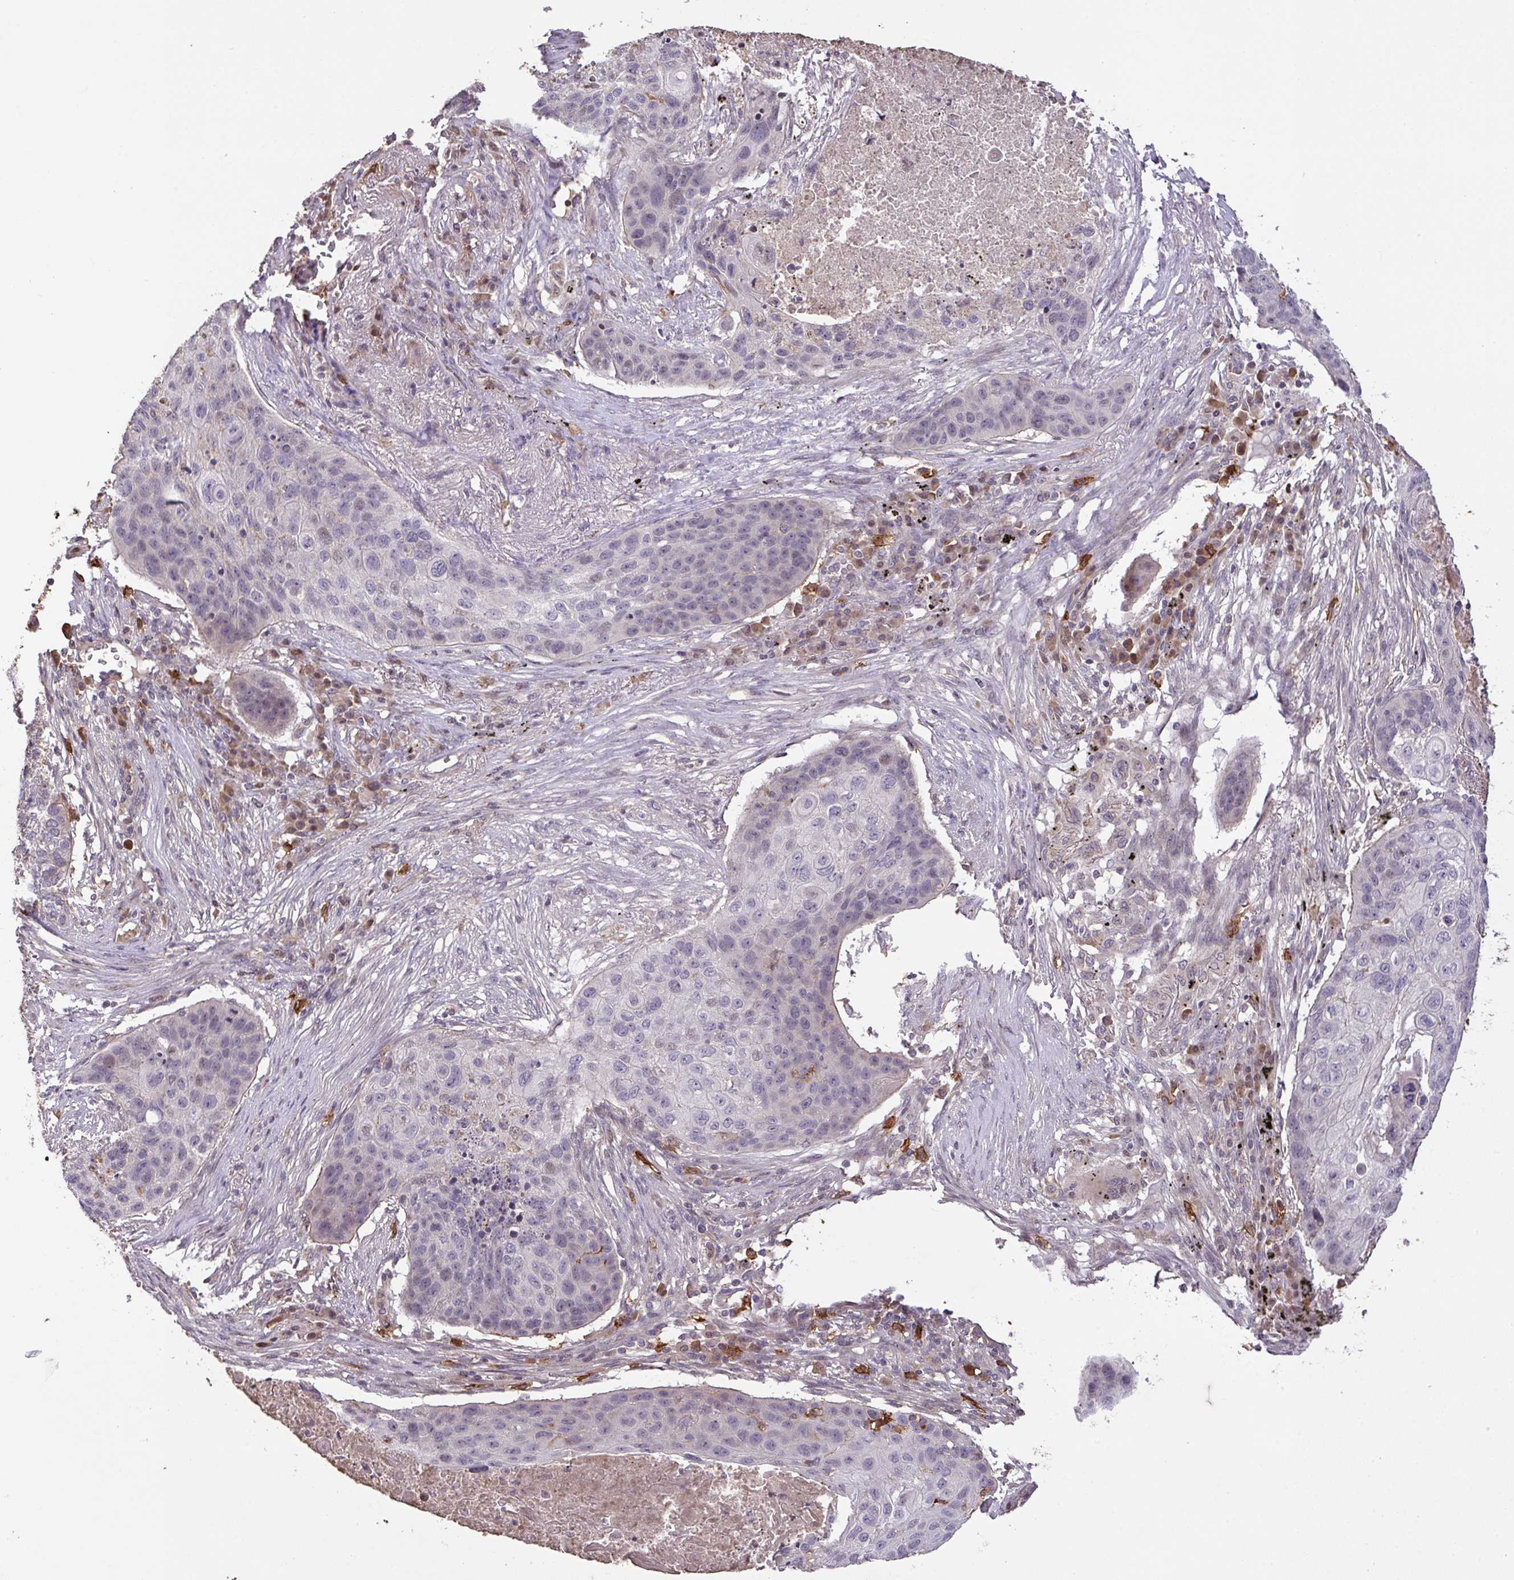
{"staining": {"intensity": "negative", "quantity": "none", "location": "none"}, "tissue": "lung cancer", "cell_type": "Tumor cells", "image_type": "cancer", "snomed": [{"axis": "morphology", "description": "Squamous cell carcinoma, NOS"}, {"axis": "topography", "description": "Lung"}], "caption": "A histopathology image of lung cancer (squamous cell carcinoma) stained for a protein displays no brown staining in tumor cells. (DAB immunohistochemistry with hematoxylin counter stain).", "gene": "FCER1A", "patient": {"sex": "female", "age": 63}}